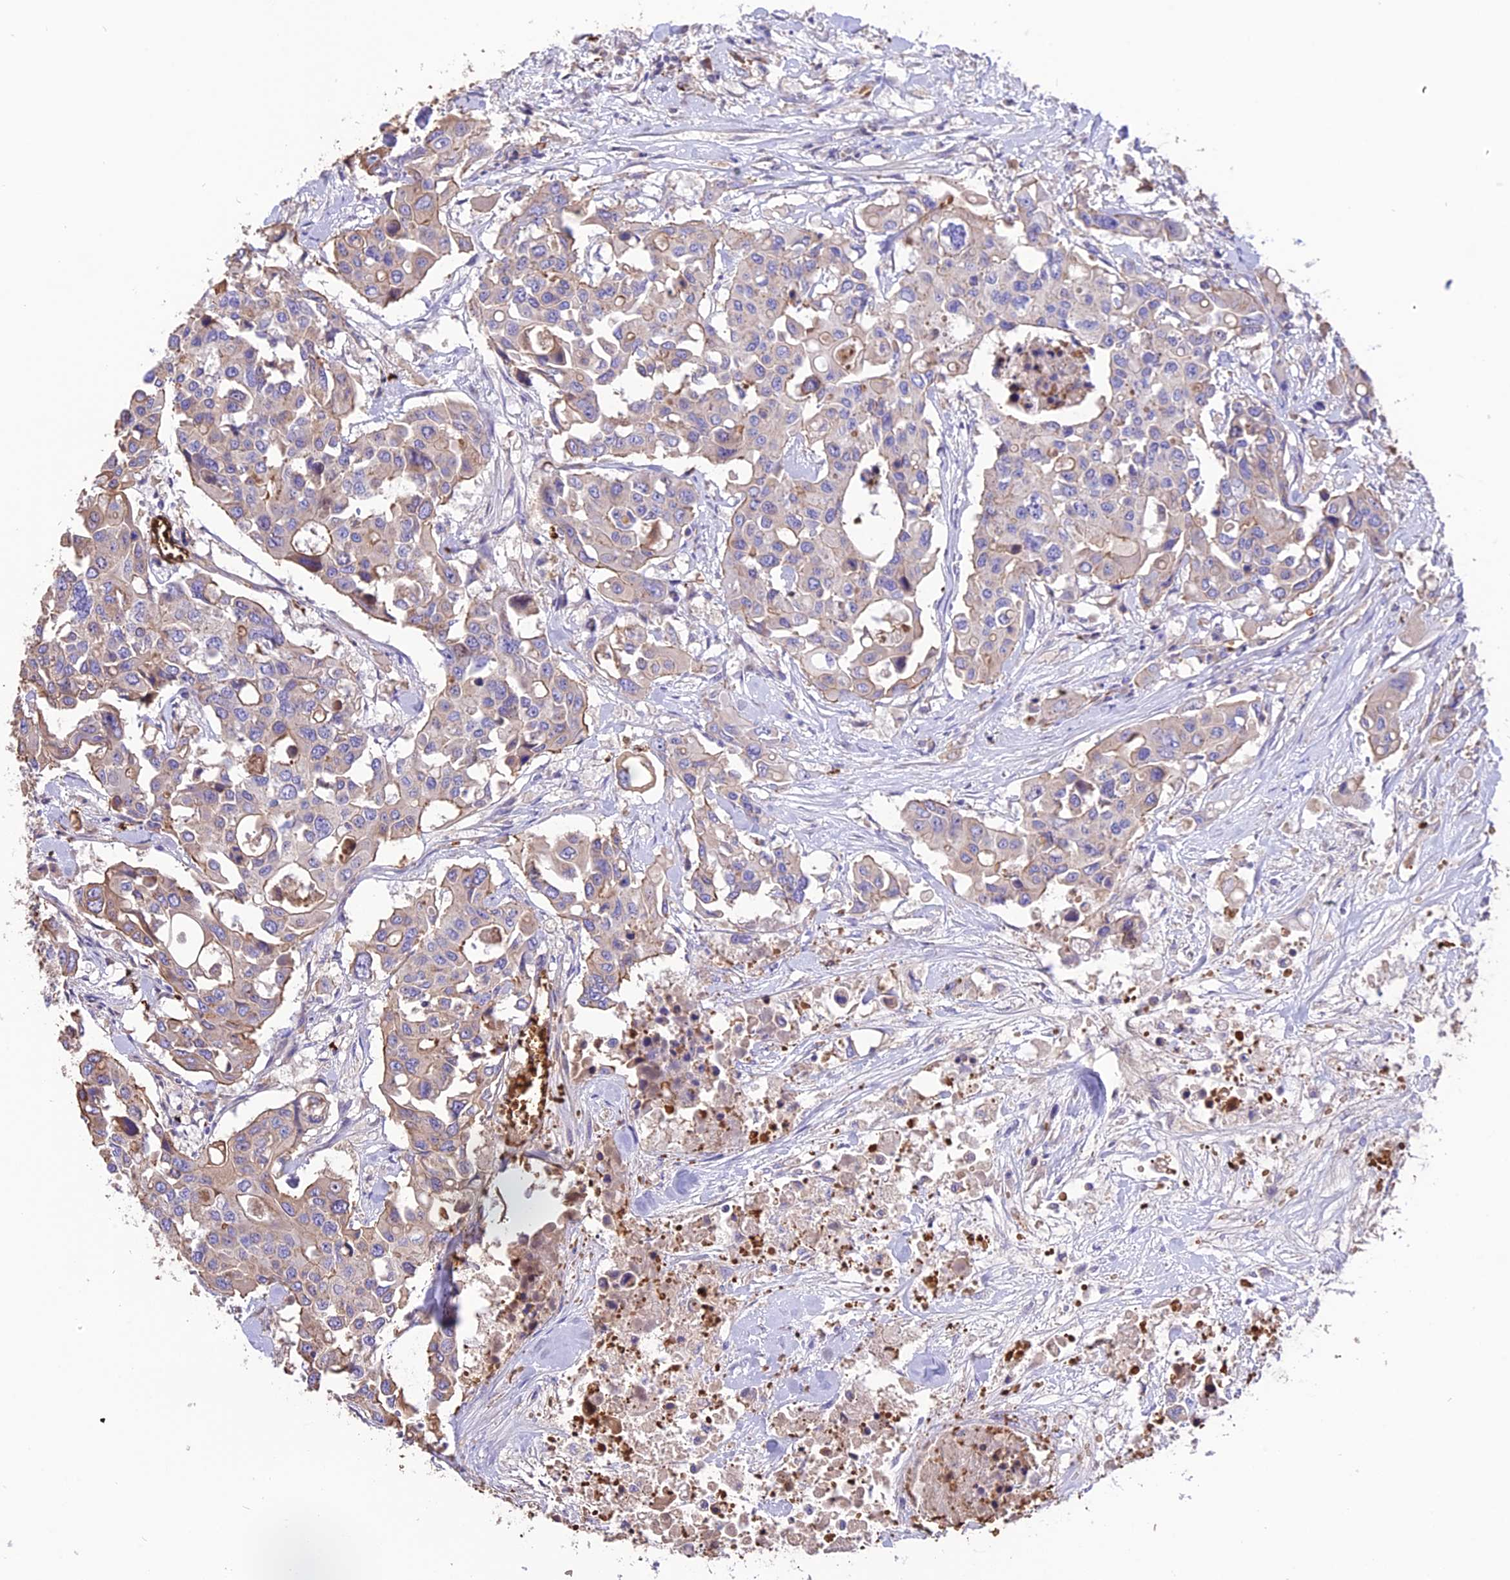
{"staining": {"intensity": "moderate", "quantity": "<25%", "location": "cytoplasmic/membranous"}, "tissue": "colorectal cancer", "cell_type": "Tumor cells", "image_type": "cancer", "snomed": [{"axis": "morphology", "description": "Adenocarcinoma, NOS"}, {"axis": "topography", "description": "Colon"}], "caption": "Protein staining exhibits moderate cytoplasmic/membranous staining in about <25% of tumor cells in adenocarcinoma (colorectal).", "gene": "TTC4", "patient": {"sex": "male", "age": 77}}